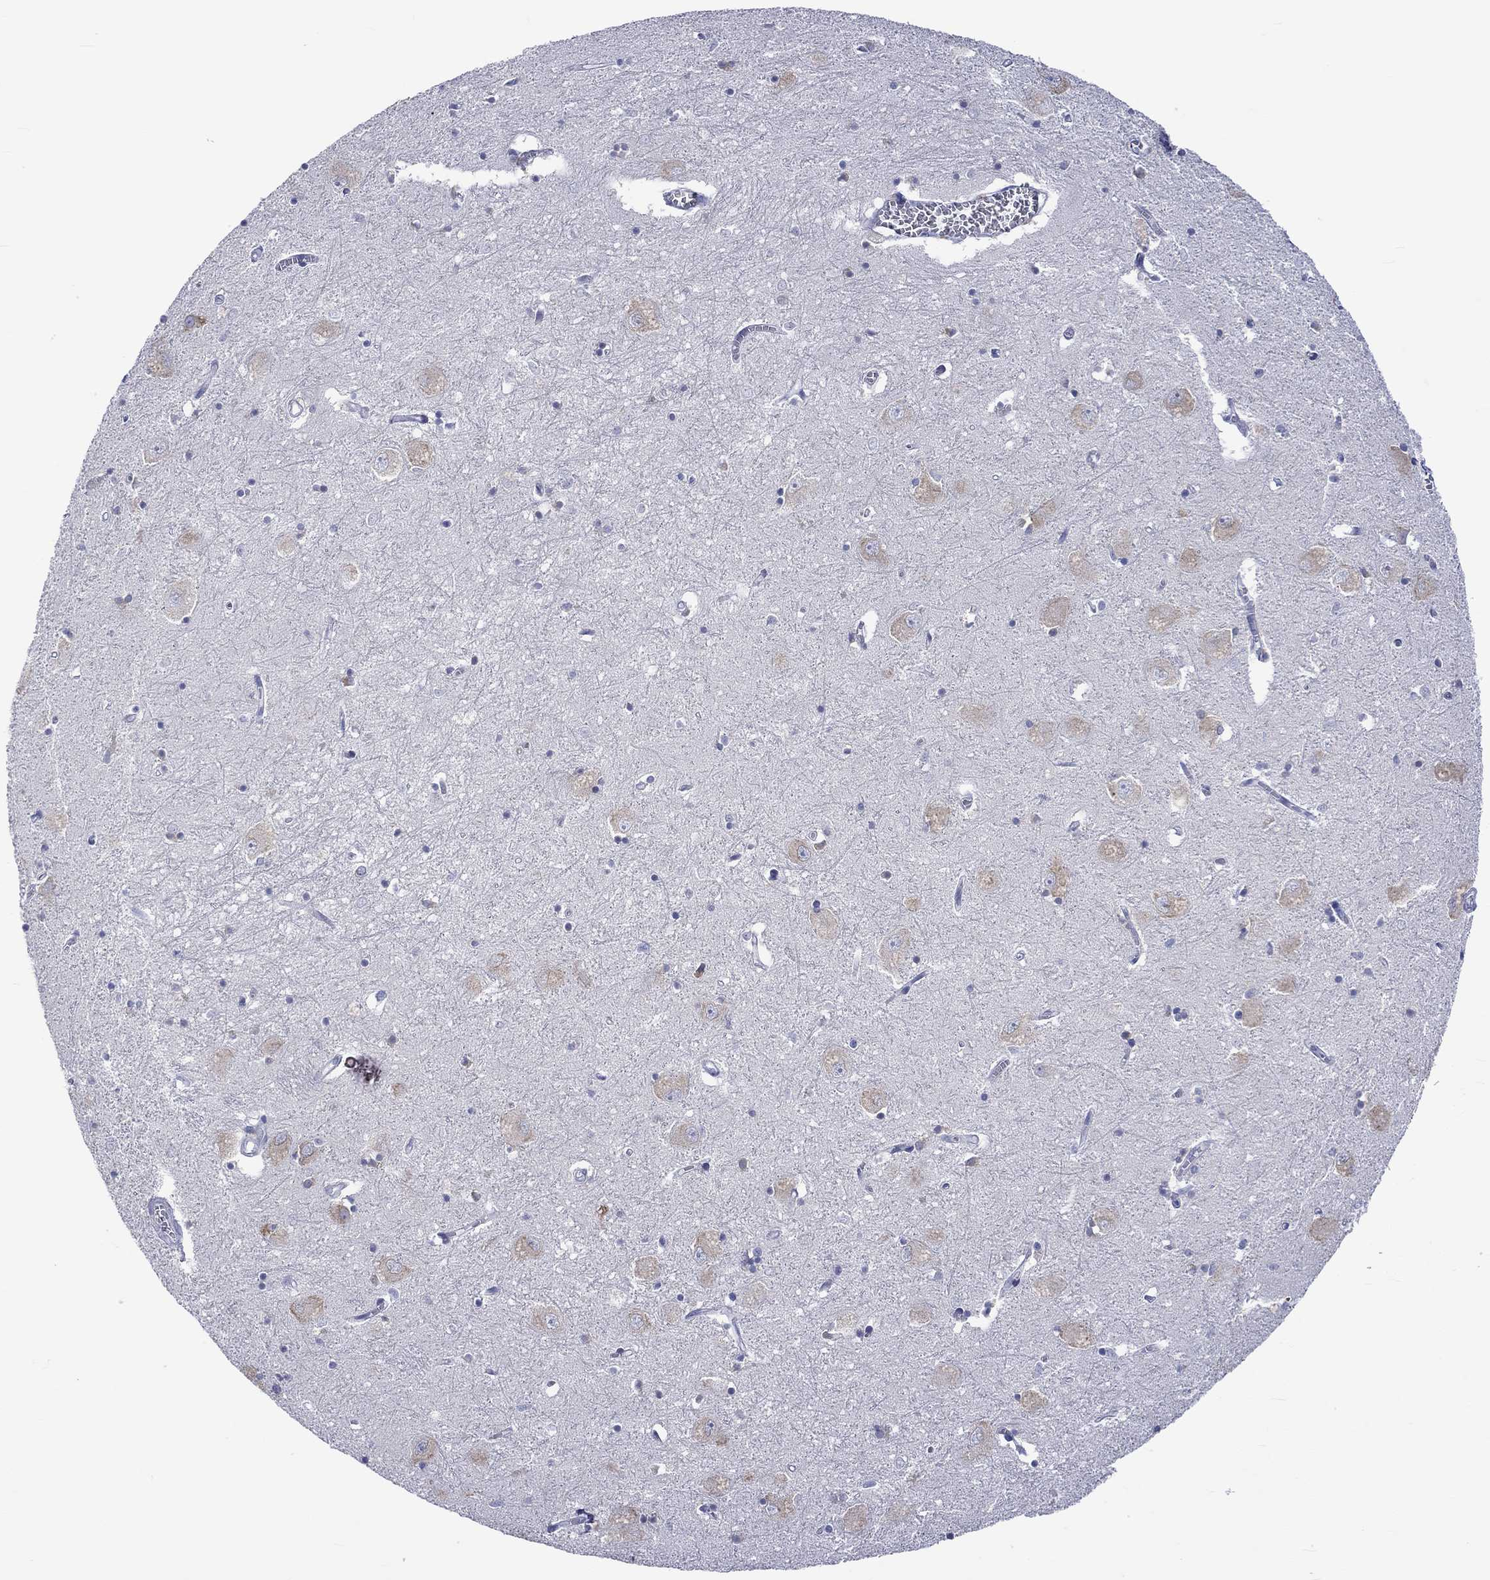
{"staining": {"intensity": "moderate", "quantity": "<25%", "location": "cytoplasmic/membranous"}, "tissue": "caudate", "cell_type": "Glial cells", "image_type": "normal", "snomed": [{"axis": "morphology", "description": "Normal tissue, NOS"}, {"axis": "topography", "description": "Lateral ventricle wall"}], "caption": "Immunohistochemistry (IHC) micrograph of unremarkable human caudate stained for a protein (brown), which shows low levels of moderate cytoplasmic/membranous expression in about <25% of glial cells.", "gene": "CERS1", "patient": {"sex": "male", "age": 54}}